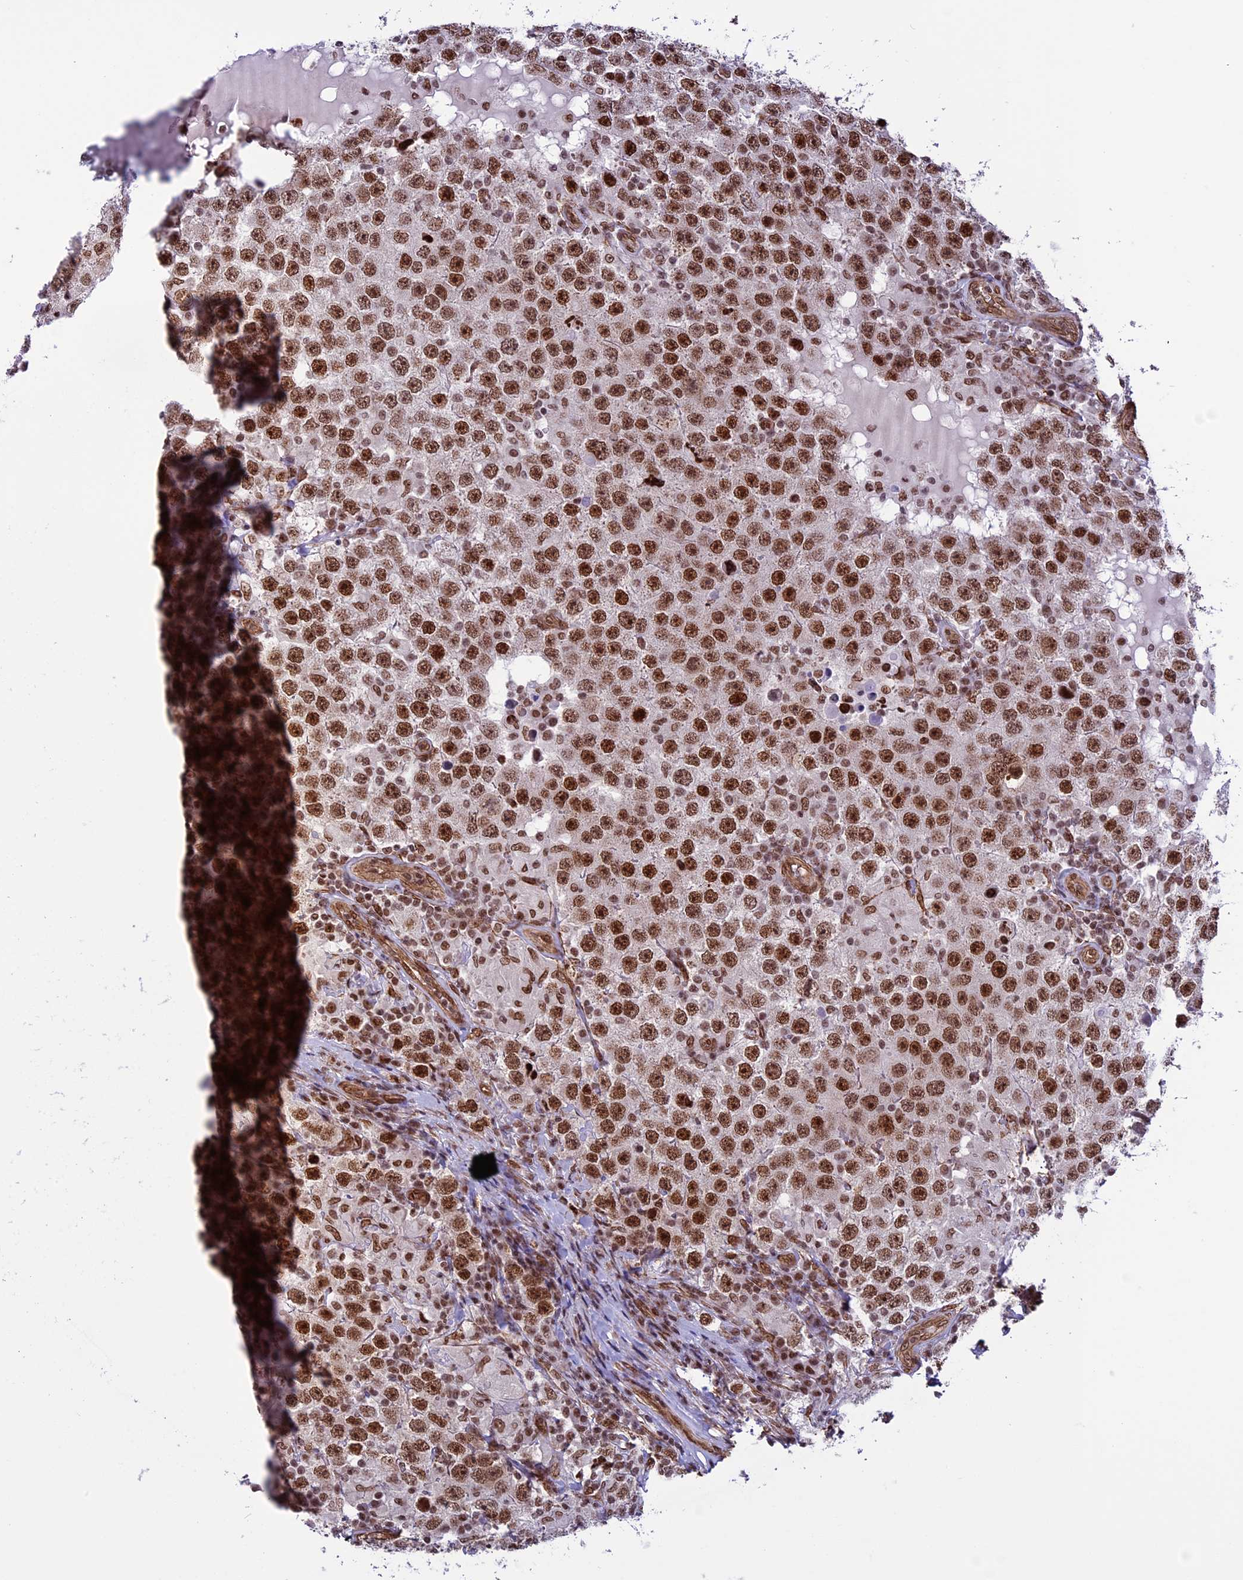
{"staining": {"intensity": "strong", "quantity": ">75%", "location": "nuclear"}, "tissue": "testis cancer", "cell_type": "Tumor cells", "image_type": "cancer", "snomed": [{"axis": "morphology", "description": "Normal tissue, NOS"}, {"axis": "morphology", "description": "Urothelial carcinoma, High grade"}, {"axis": "morphology", "description": "Seminoma, NOS"}, {"axis": "morphology", "description": "Carcinoma, Embryonal, NOS"}, {"axis": "topography", "description": "Urinary bladder"}, {"axis": "topography", "description": "Testis"}], "caption": "A high-resolution image shows IHC staining of testis cancer (embryonal carcinoma), which displays strong nuclear positivity in approximately >75% of tumor cells.", "gene": "MPHOSPH8", "patient": {"sex": "male", "age": 41}}